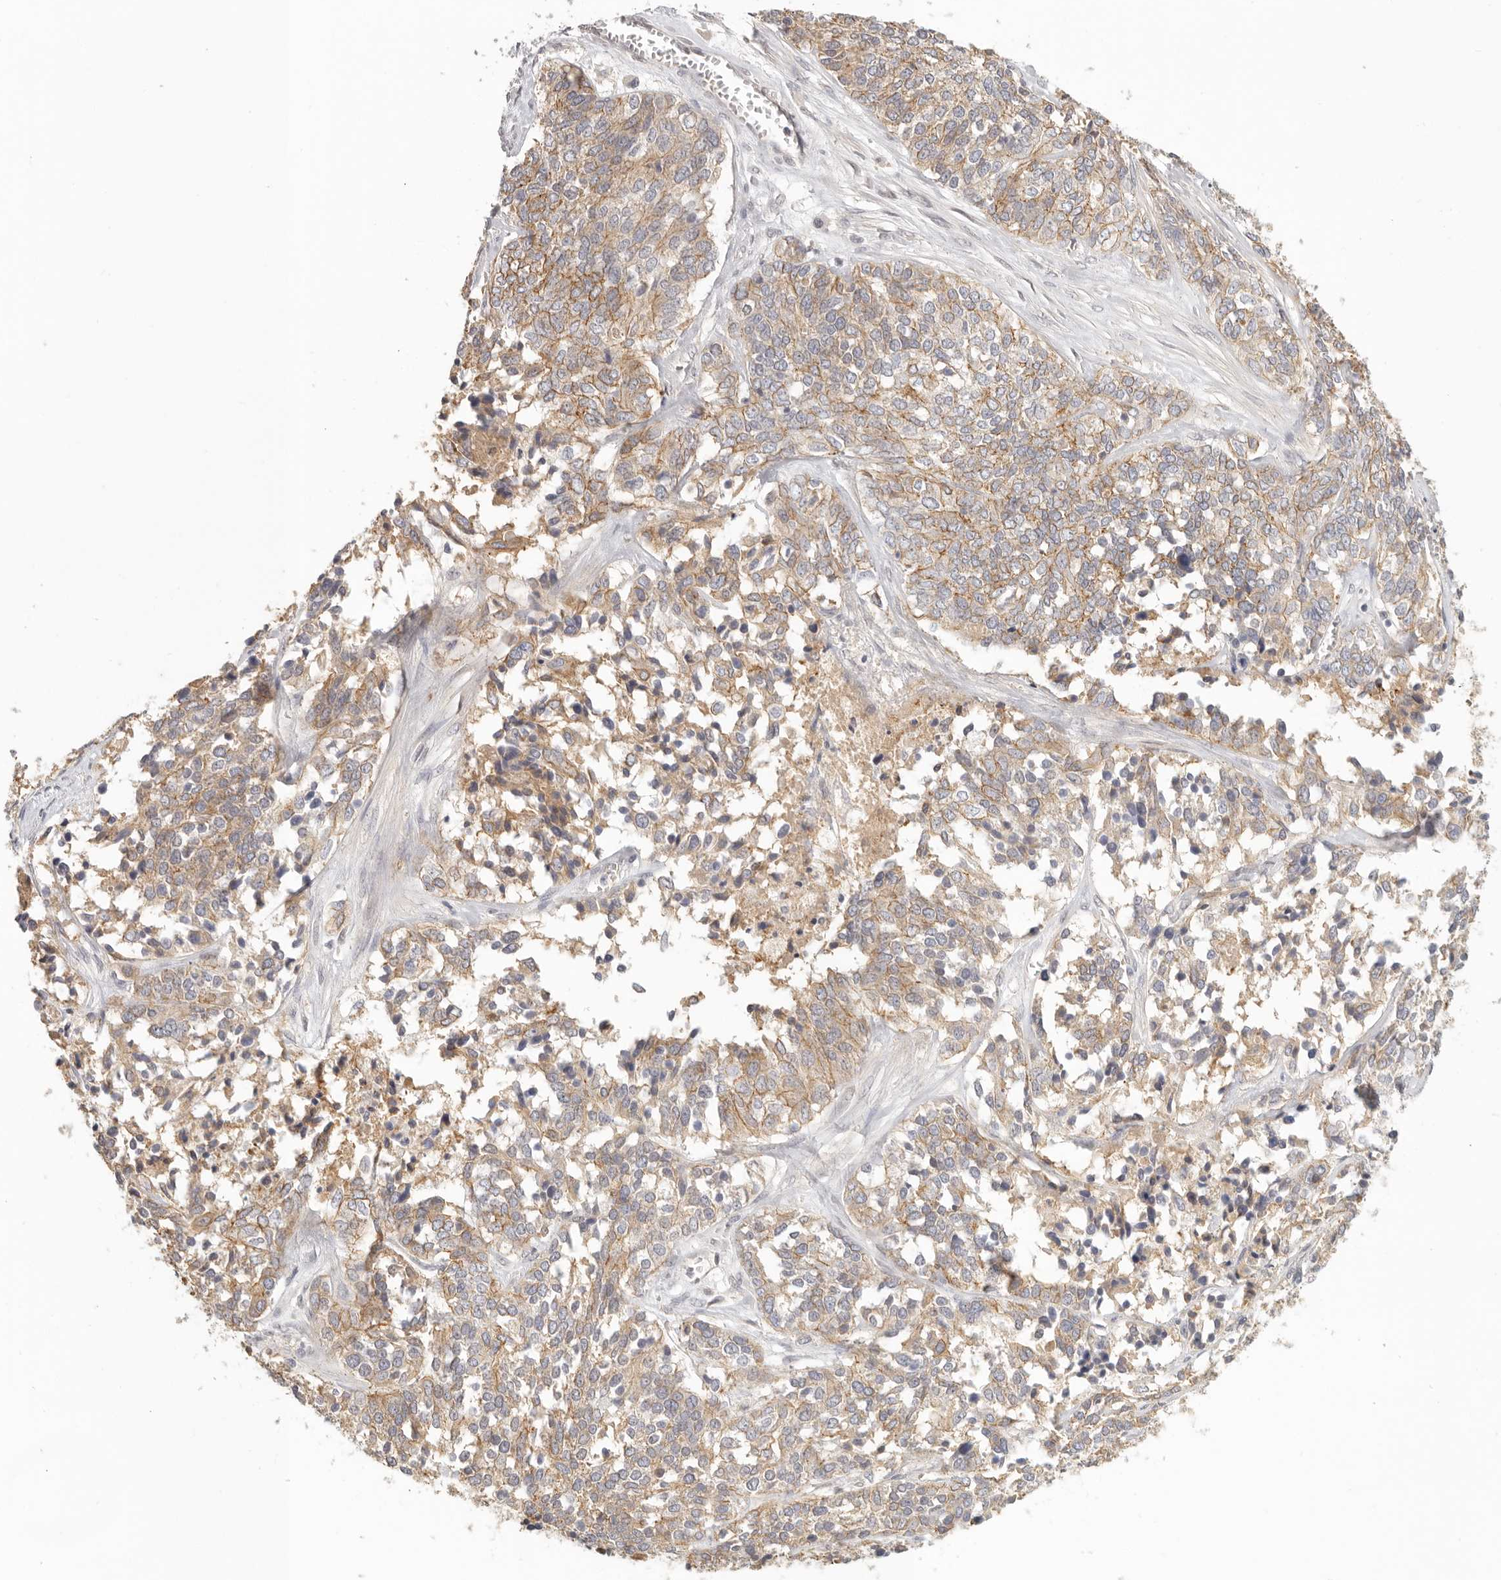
{"staining": {"intensity": "moderate", "quantity": ">75%", "location": "cytoplasmic/membranous"}, "tissue": "ovarian cancer", "cell_type": "Tumor cells", "image_type": "cancer", "snomed": [{"axis": "morphology", "description": "Cystadenocarcinoma, serous, NOS"}, {"axis": "topography", "description": "Ovary"}], "caption": "Protein staining exhibits moderate cytoplasmic/membranous positivity in approximately >75% of tumor cells in ovarian cancer (serous cystadenocarcinoma).", "gene": "ANXA9", "patient": {"sex": "female", "age": 44}}